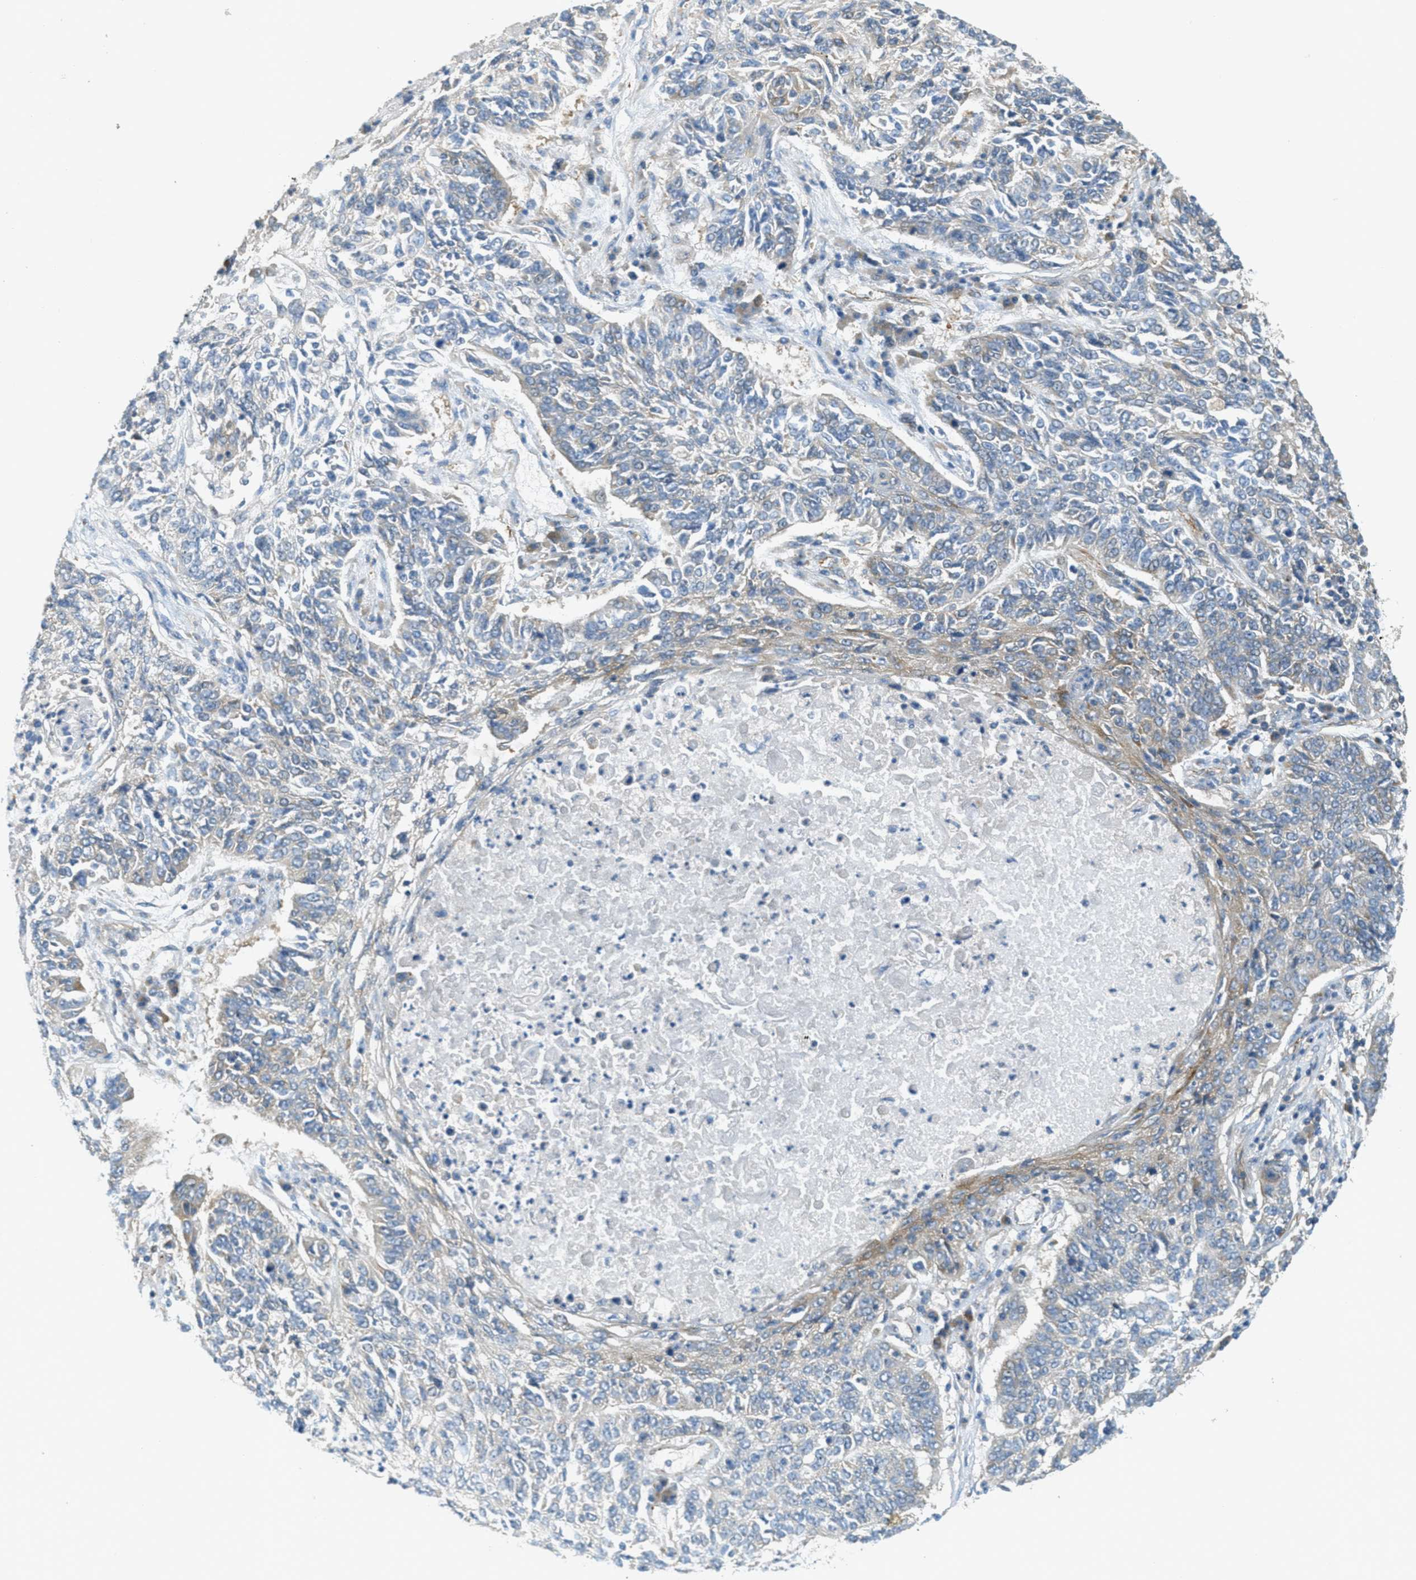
{"staining": {"intensity": "negative", "quantity": "none", "location": "none"}, "tissue": "lung cancer", "cell_type": "Tumor cells", "image_type": "cancer", "snomed": [{"axis": "morphology", "description": "Normal tissue, NOS"}, {"axis": "morphology", "description": "Squamous cell carcinoma, NOS"}, {"axis": "topography", "description": "Cartilage tissue"}, {"axis": "topography", "description": "Bronchus"}, {"axis": "topography", "description": "Lung"}], "caption": "There is no significant staining in tumor cells of lung squamous cell carcinoma.", "gene": "JCAD", "patient": {"sex": "female", "age": 49}}